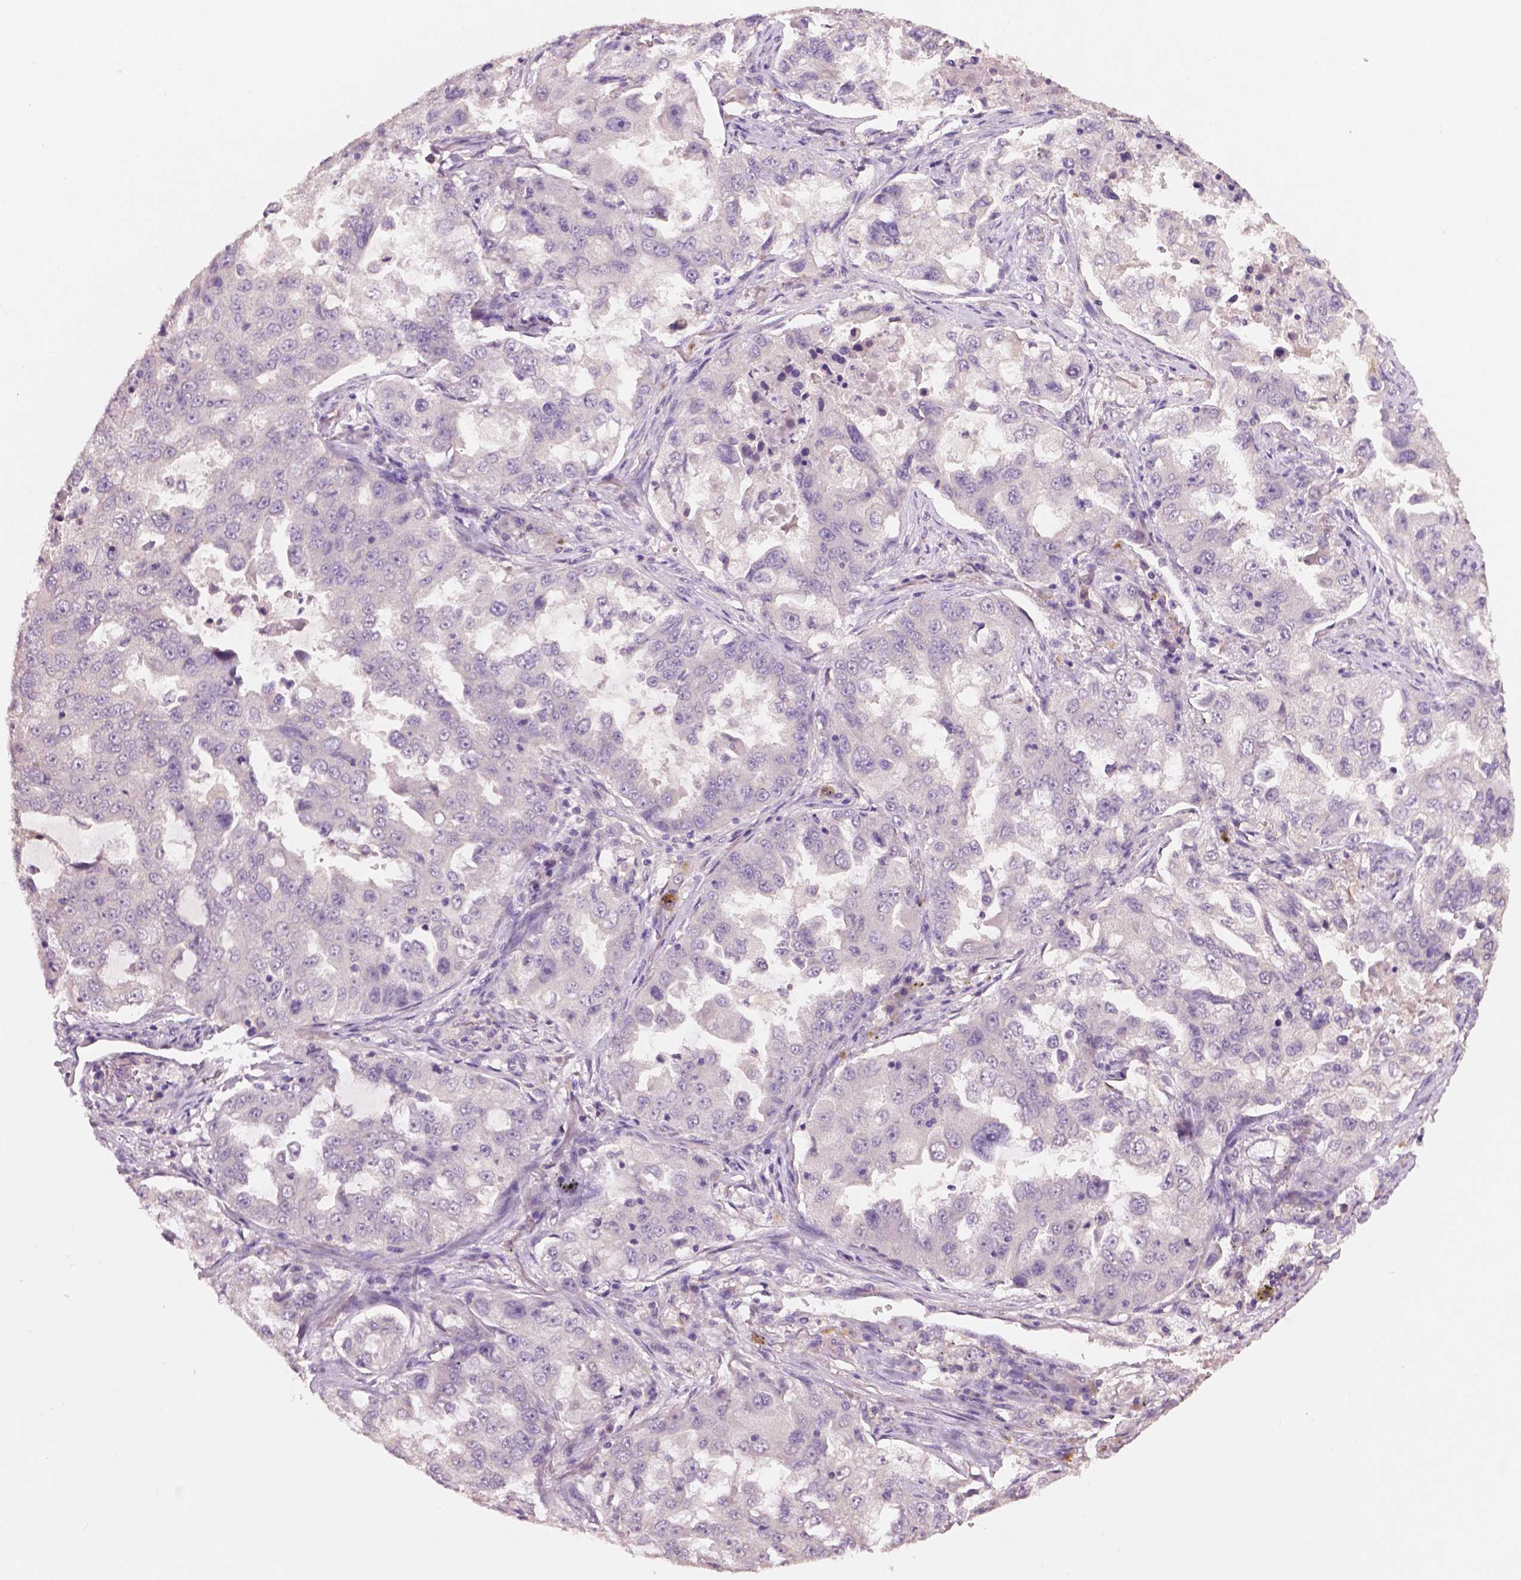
{"staining": {"intensity": "negative", "quantity": "none", "location": "none"}, "tissue": "lung cancer", "cell_type": "Tumor cells", "image_type": "cancer", "snomed": [{"axis": "morphology", "description": "Adenocarcinoma, NOS"}, {"axis": "topography", "description": "Lung"}], "caption": "Immunohistochemistry of human lung adenocarcinoma shows no positivity in tumor cells.", "gene": "KRT17", "patient": {"sex": "female", "age": 61}}